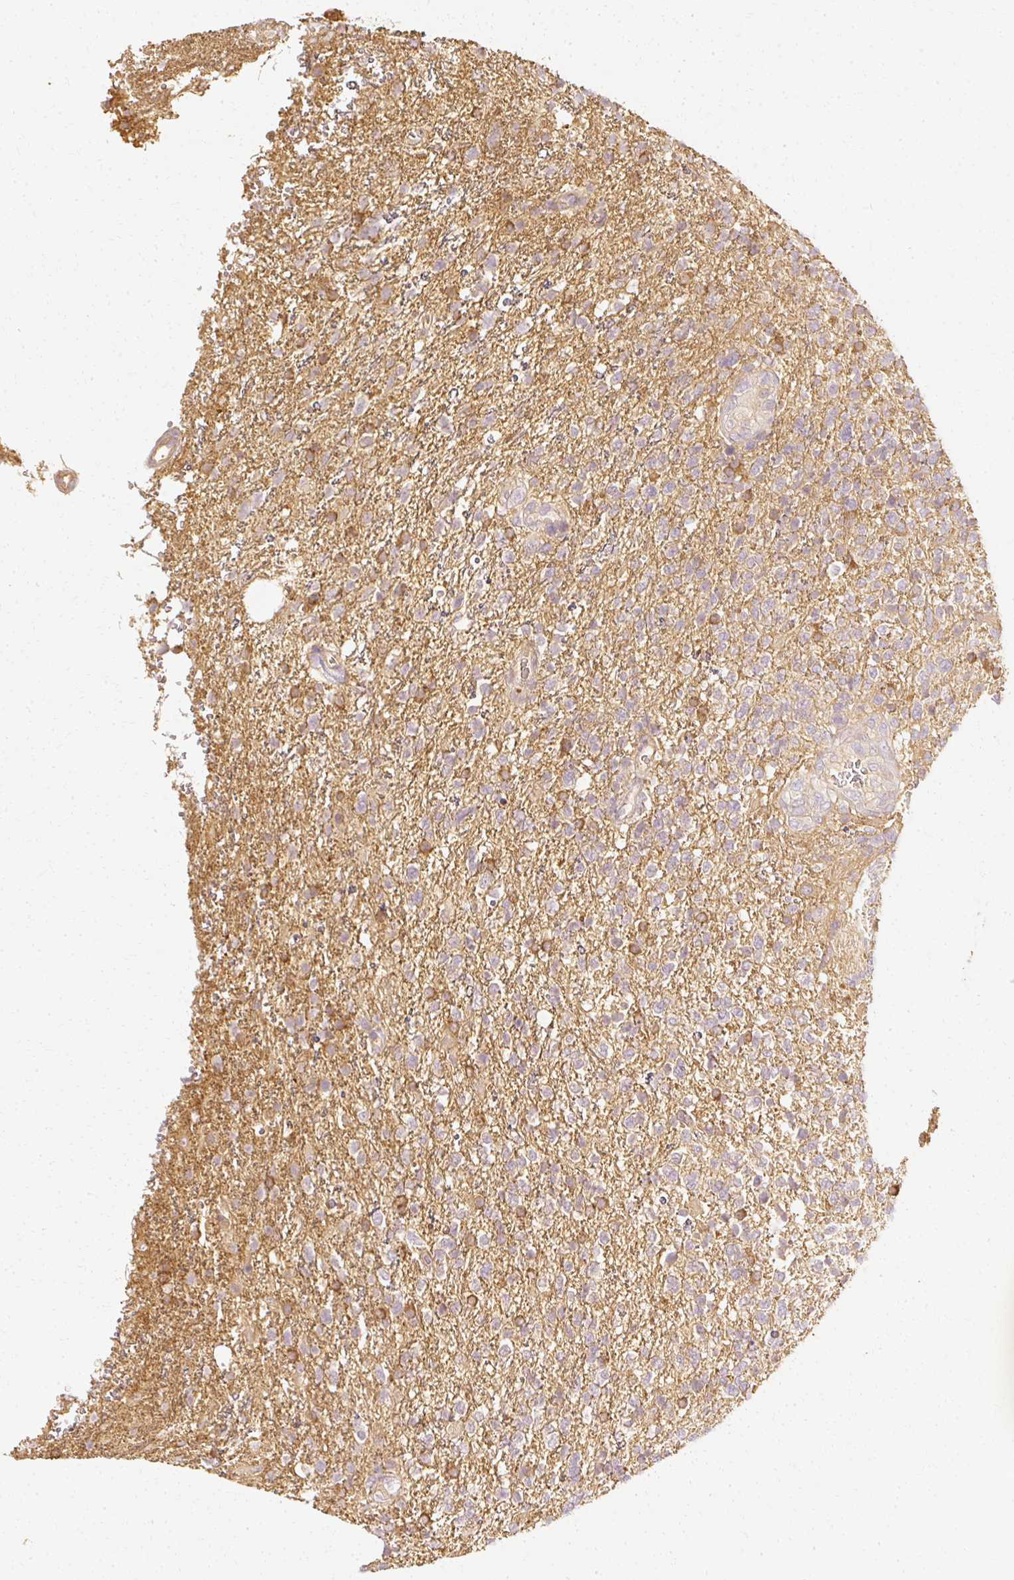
{"staining": {"intensity": "weak", "quantity": "<25%", "location": "cytoplasmic/membranous"}, "tissue": "glioma", "cell_type": "Tumor cells", "image_type": "cancer", "snomed": [{"axis": "morphology", "description": "Glioma, malignant, High grade"}, {"axis": "topography", "description": "Brain"}], "caption": "An image of human glioma is negative for staining in tumor cells. The staining was performed using DAB to visualize the protein expression in brown, while the nuclei were stained in blue with hematoxylin (Magnification: 20x).", "gene": "GNAQ", "patient": {"sex": "male", "age": 56}}